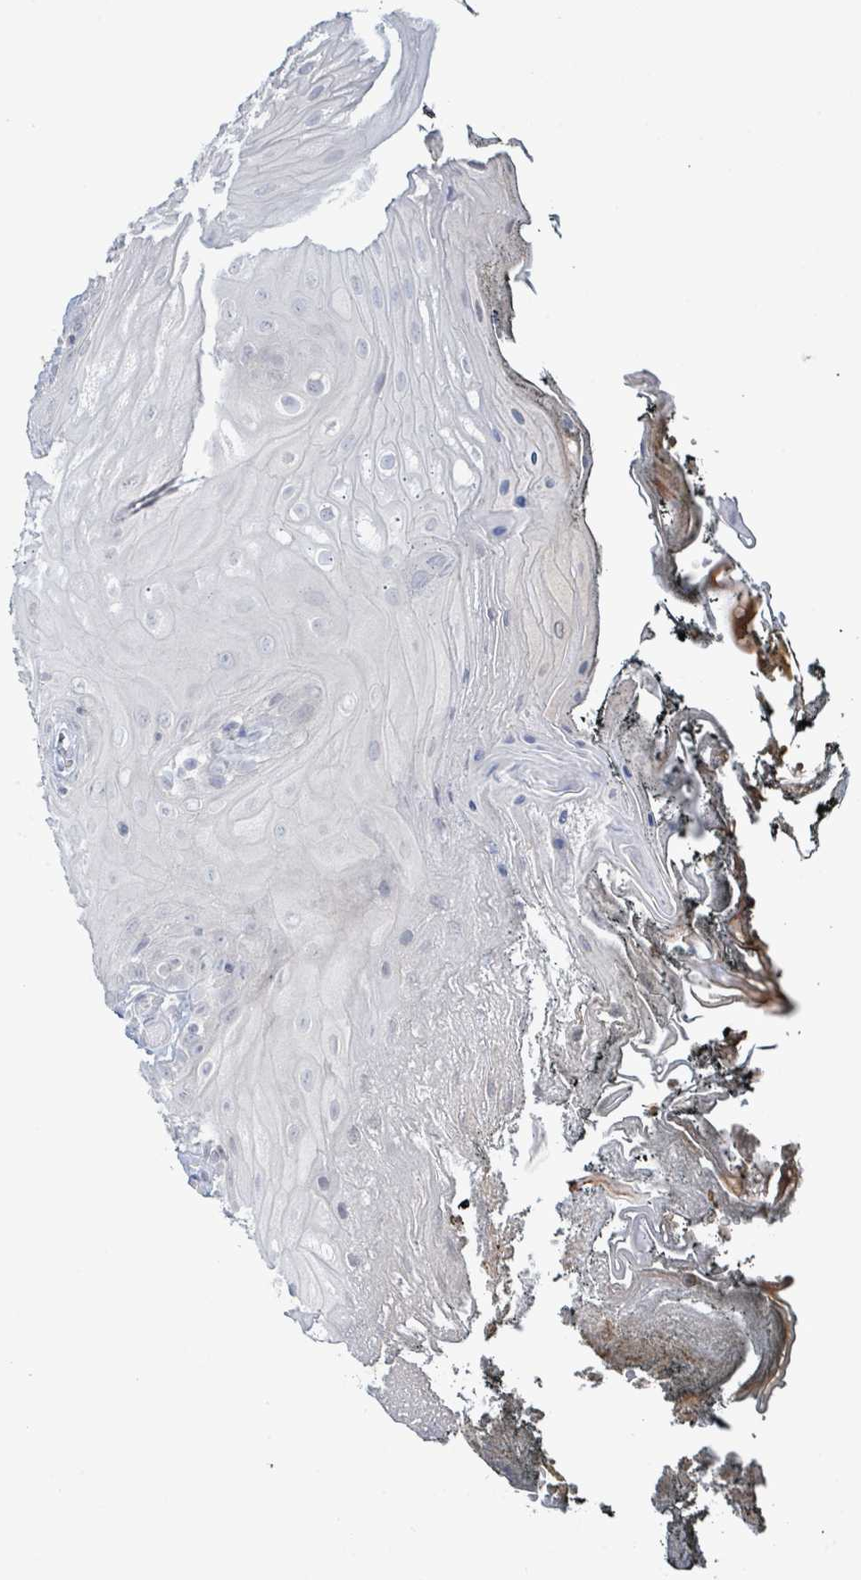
{"staining": {"intensity": "negative", "quantity": "none", "location": "none"}, "tissue": "oral mucosa", "cell_type": "Squamous epithelial cells", "image_type": "normal", "snomed": [{"axis": "morphology", "description": "Normal tissue, NOS"}, {"axis": "morphology", "description": "Squamous cell carcinoma, NOS"}, {"axis": "topography", "description": "Oral tissue"}, {"axis": "topography", "description": "Head-Neck"}], "caption": "Histopathology image shows no protein staining in squamous epithelial cells of unremarkable oral mucosa.", "gene": "LCLAT1", "patient": {"sex": "female", "age": 81}}